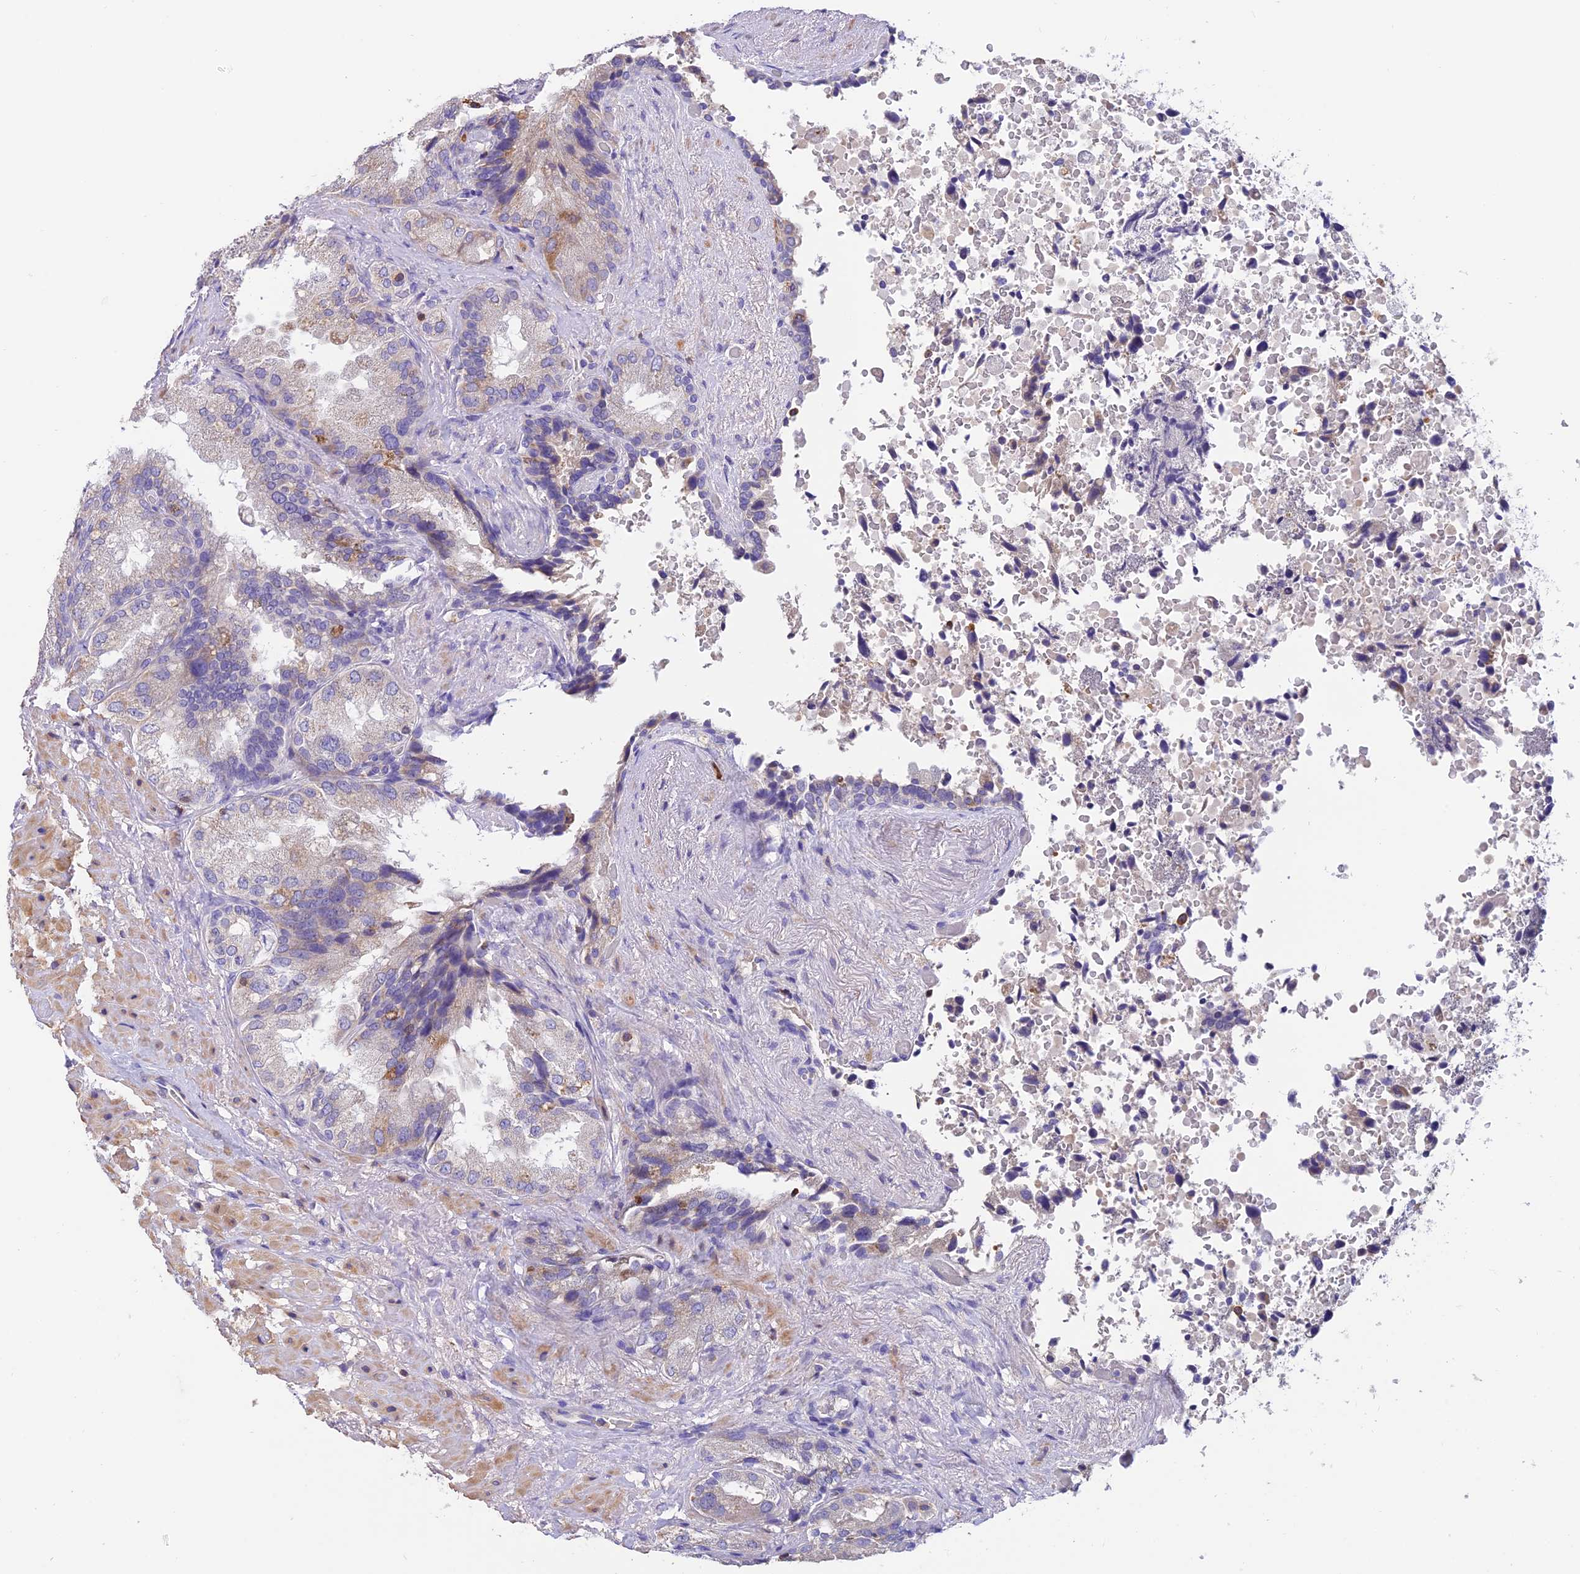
{"staining": {"intensity": "negative", "quantity": "none", "location": "none"}, "tissue": "seminal vesicle", "cell_type": "Glandular cells", "image_type": "normal", "snomed": [{"axis": "morphology", "description": "Normal tissue, NOS"}, {"axis": "topography", "description": "Seminal veicle"}, {"axis": "topography", "description": "Peripheral nerve tissue"}], "caption": "Photomicrograph shows no significant protein staining in glandular cells of benign seminal vesicle. (Brightfield microscopy of DAB (3,3'-diaminobenzidine) immunohistochemistry (IHC) at high magnification).", "gene": "LPXN", "patient": {"sex": "male", "age": 63}}